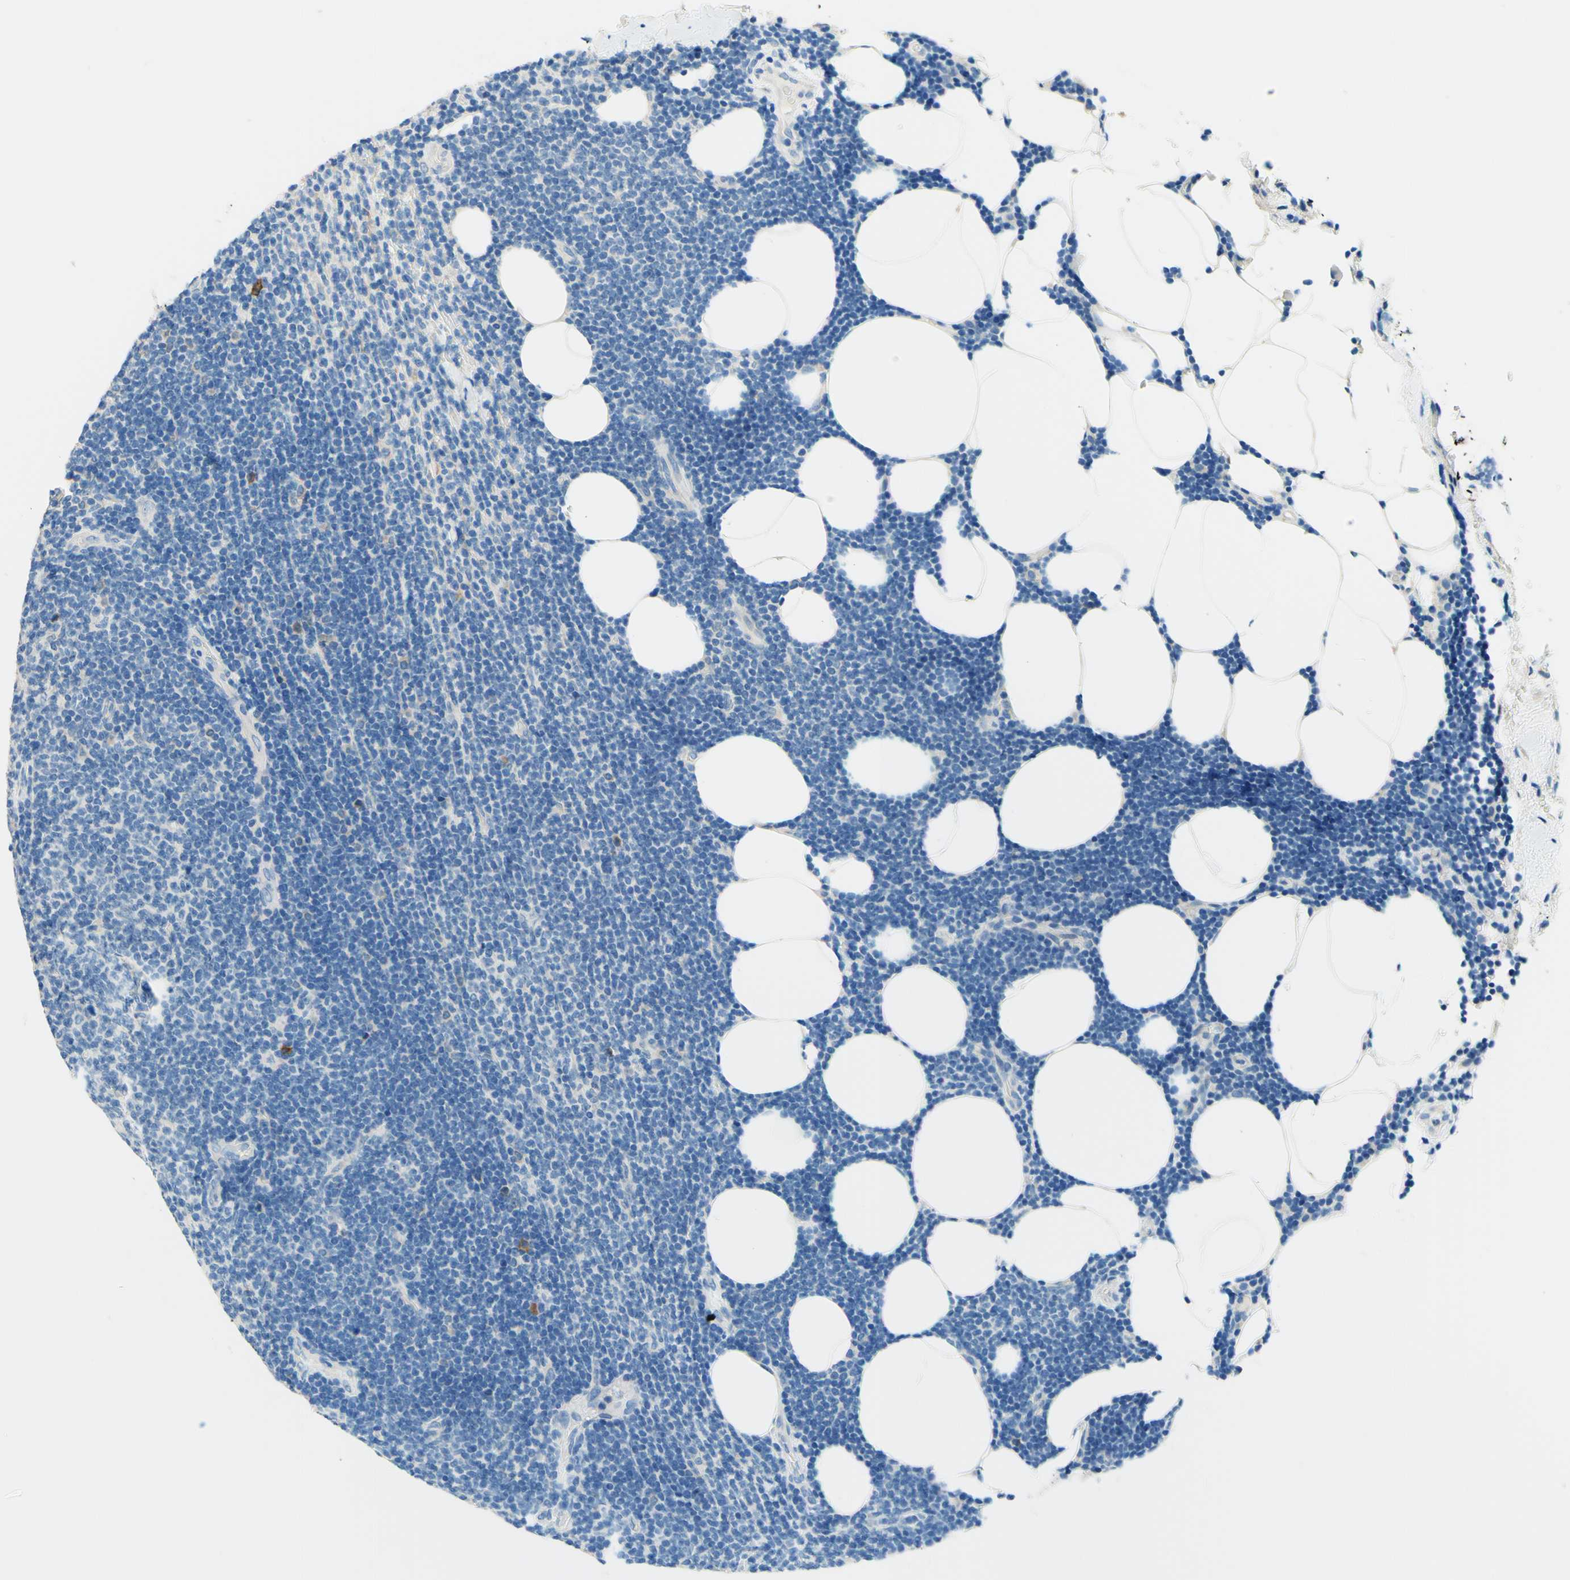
{"staining": {"intensity": "negative", "quantity": "none", "location": "none"}, "tissue": "lymphoma", "cell_type": "Tumor cells", "image_type": "cancer", "snomed": [{"axis": "morphology", "description": "Malignant lymphoma, non-Hodgkin's type, Low grade"}, {"axis": "topography", "description": "Lymph node"}], "caption": "This image is of lymphoma stained with immunohistochemistry (IHC) to label a protein in brown with the nuclei are counter-stained blue. There is no positivity in tumor cells.", "gene": "PASD1", "patient": {"sex": "male", "age": 66}}